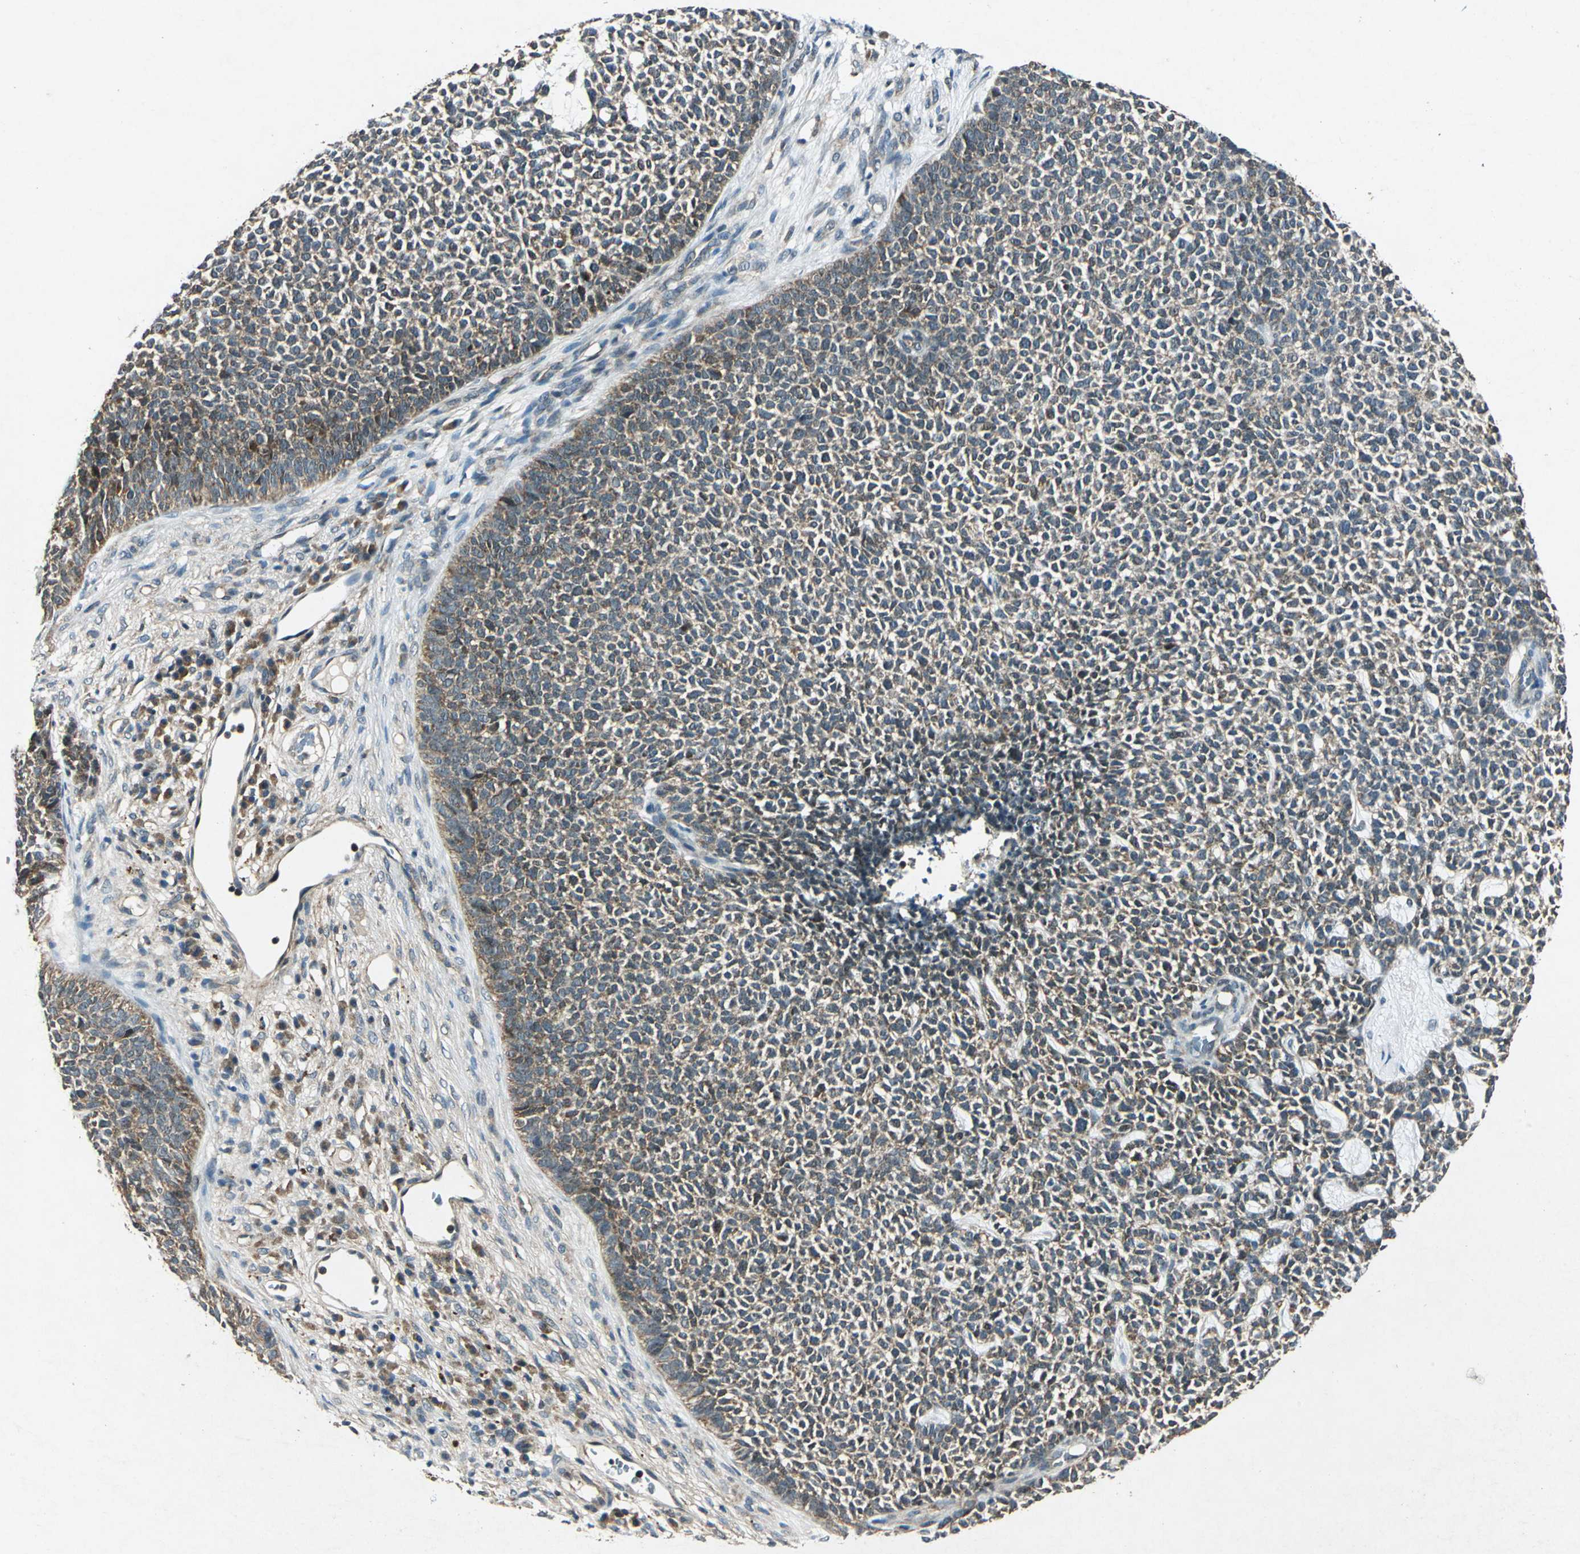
{"staining": {"intensity": "weak", "quantity": "<25%", "location": "cytoplasmic/membranous"}, "tissue": "skin cancer", "cell_type": "Tumor cells", "image_type": "cancer", "snomed": [{"axis": "morphology", "description": "Basal cell carcinoma"}, {"axis": "topography", "description": "Skin"}], "caption": "Human skin basal cell carcinoma stained for a protein using immunohistochemistry demonstrates no expression in tumor cells.", "gene": "AHSA1", "patient": {"sex": "female", "age": 84}}